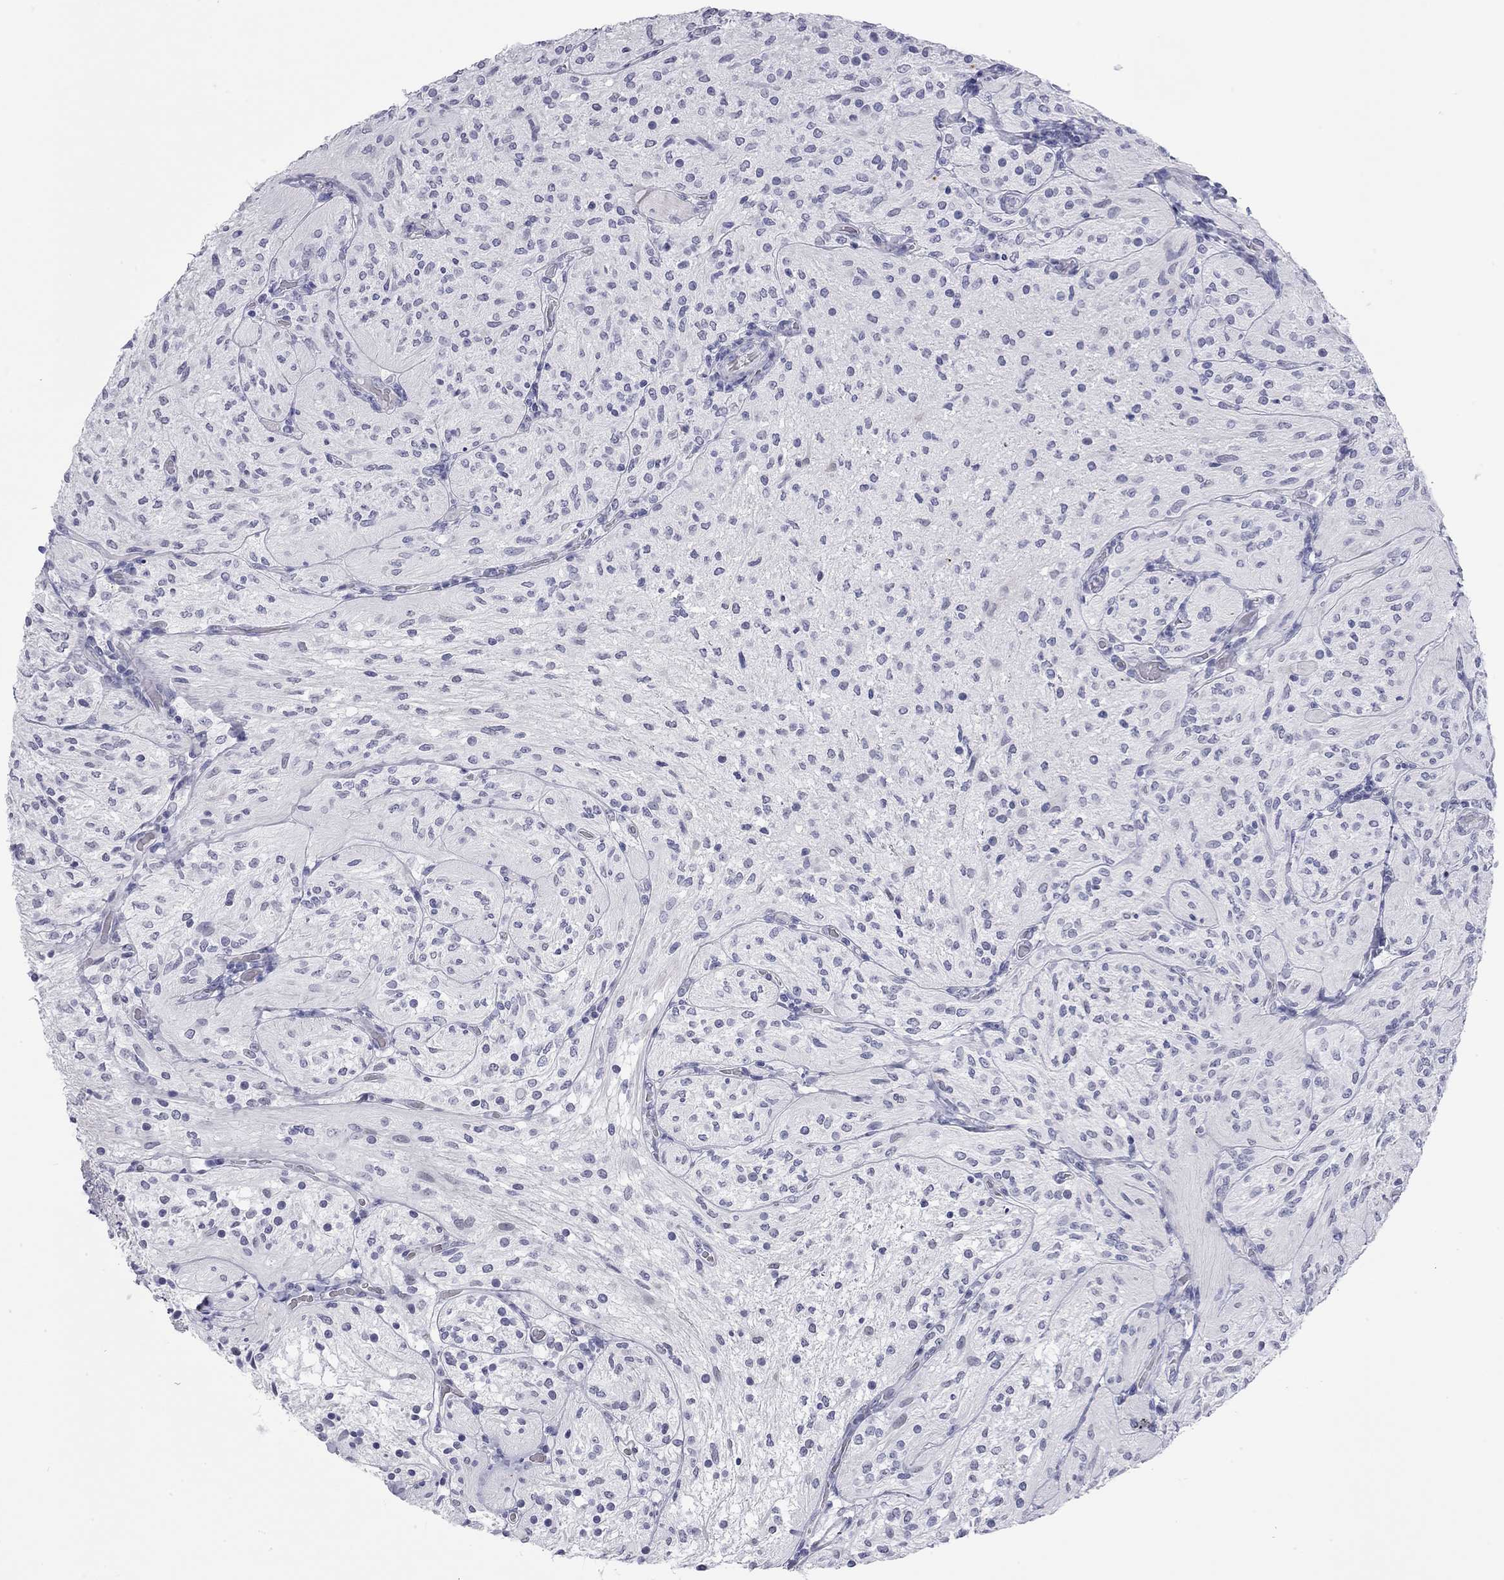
{"staining": {"intensity": "negative", "quantity": "none", "location": "none"}, "tissue": "glioma", "cell_type": "Tumor cells", "image_type": "cancer", "snomed": [{"axis": "morphology", "description": "Glioma, malignant, Low grade"}, {"axis": "topography", "description": "Brain"}], "caption": "Immunohistochemical staining of human malignant glioma (low-grade) shows no significant positivity in tumor cells.", "gene": "AK8", "patient": {"sex": "male", "age": 3}}